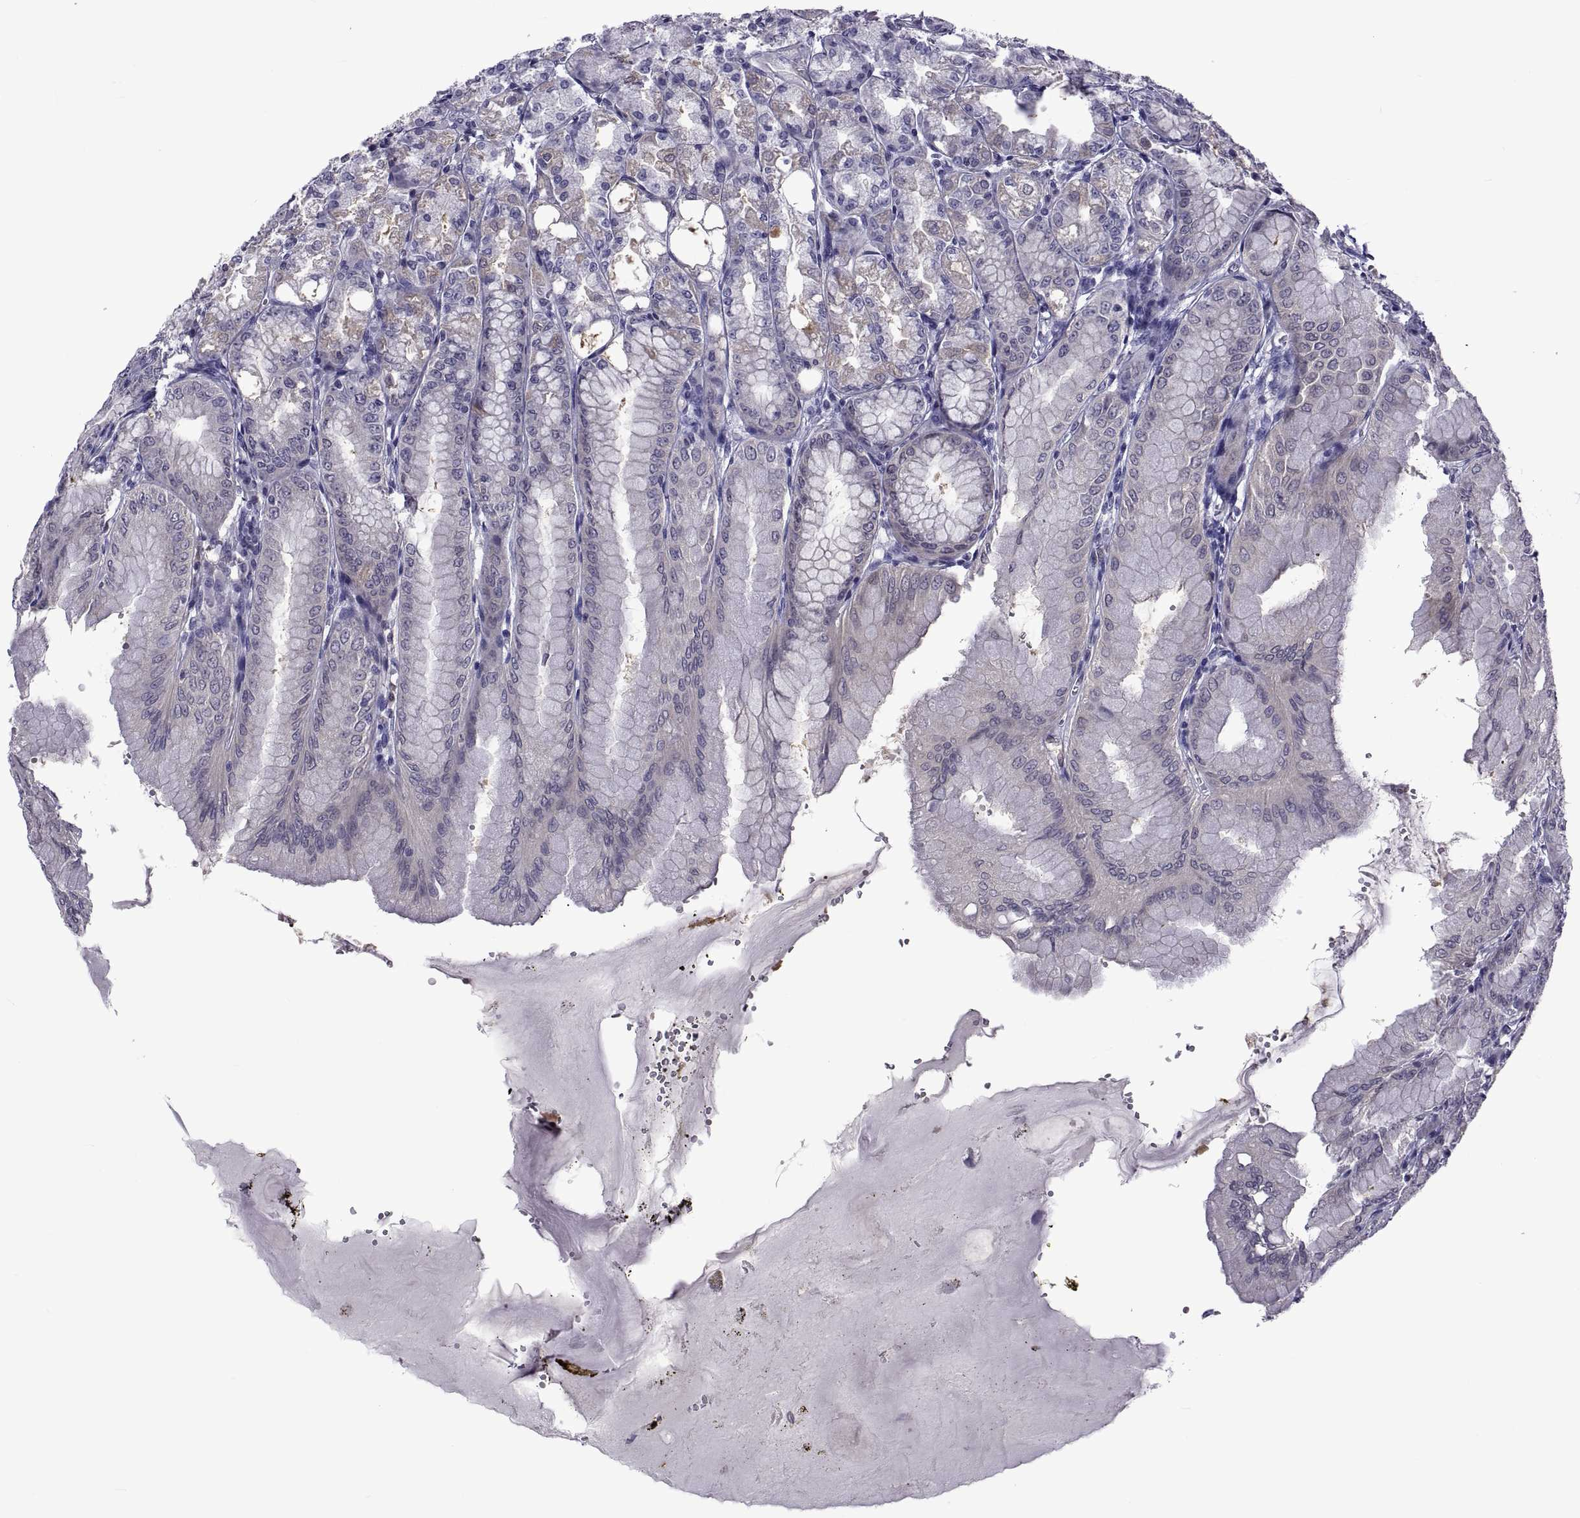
{"staining": {"intensity": "negative", "quantity": "none", "location": "none"}, "tissue": "stomach", "cell_type": "Glandular cells", "image_type": "normal", "snomed": [{"axis": "morphology", "description": "Normal tissue, NOS"}, {"axis": "topography", "description": "Stomach, lower"}], "caption": "Immunohistochemistry image of benign human stomach stained for a protein (brown), which exhibits no staining in glandular cells.", "gene": "LCN9", "patient": {"sex": "male", "age": 71}}